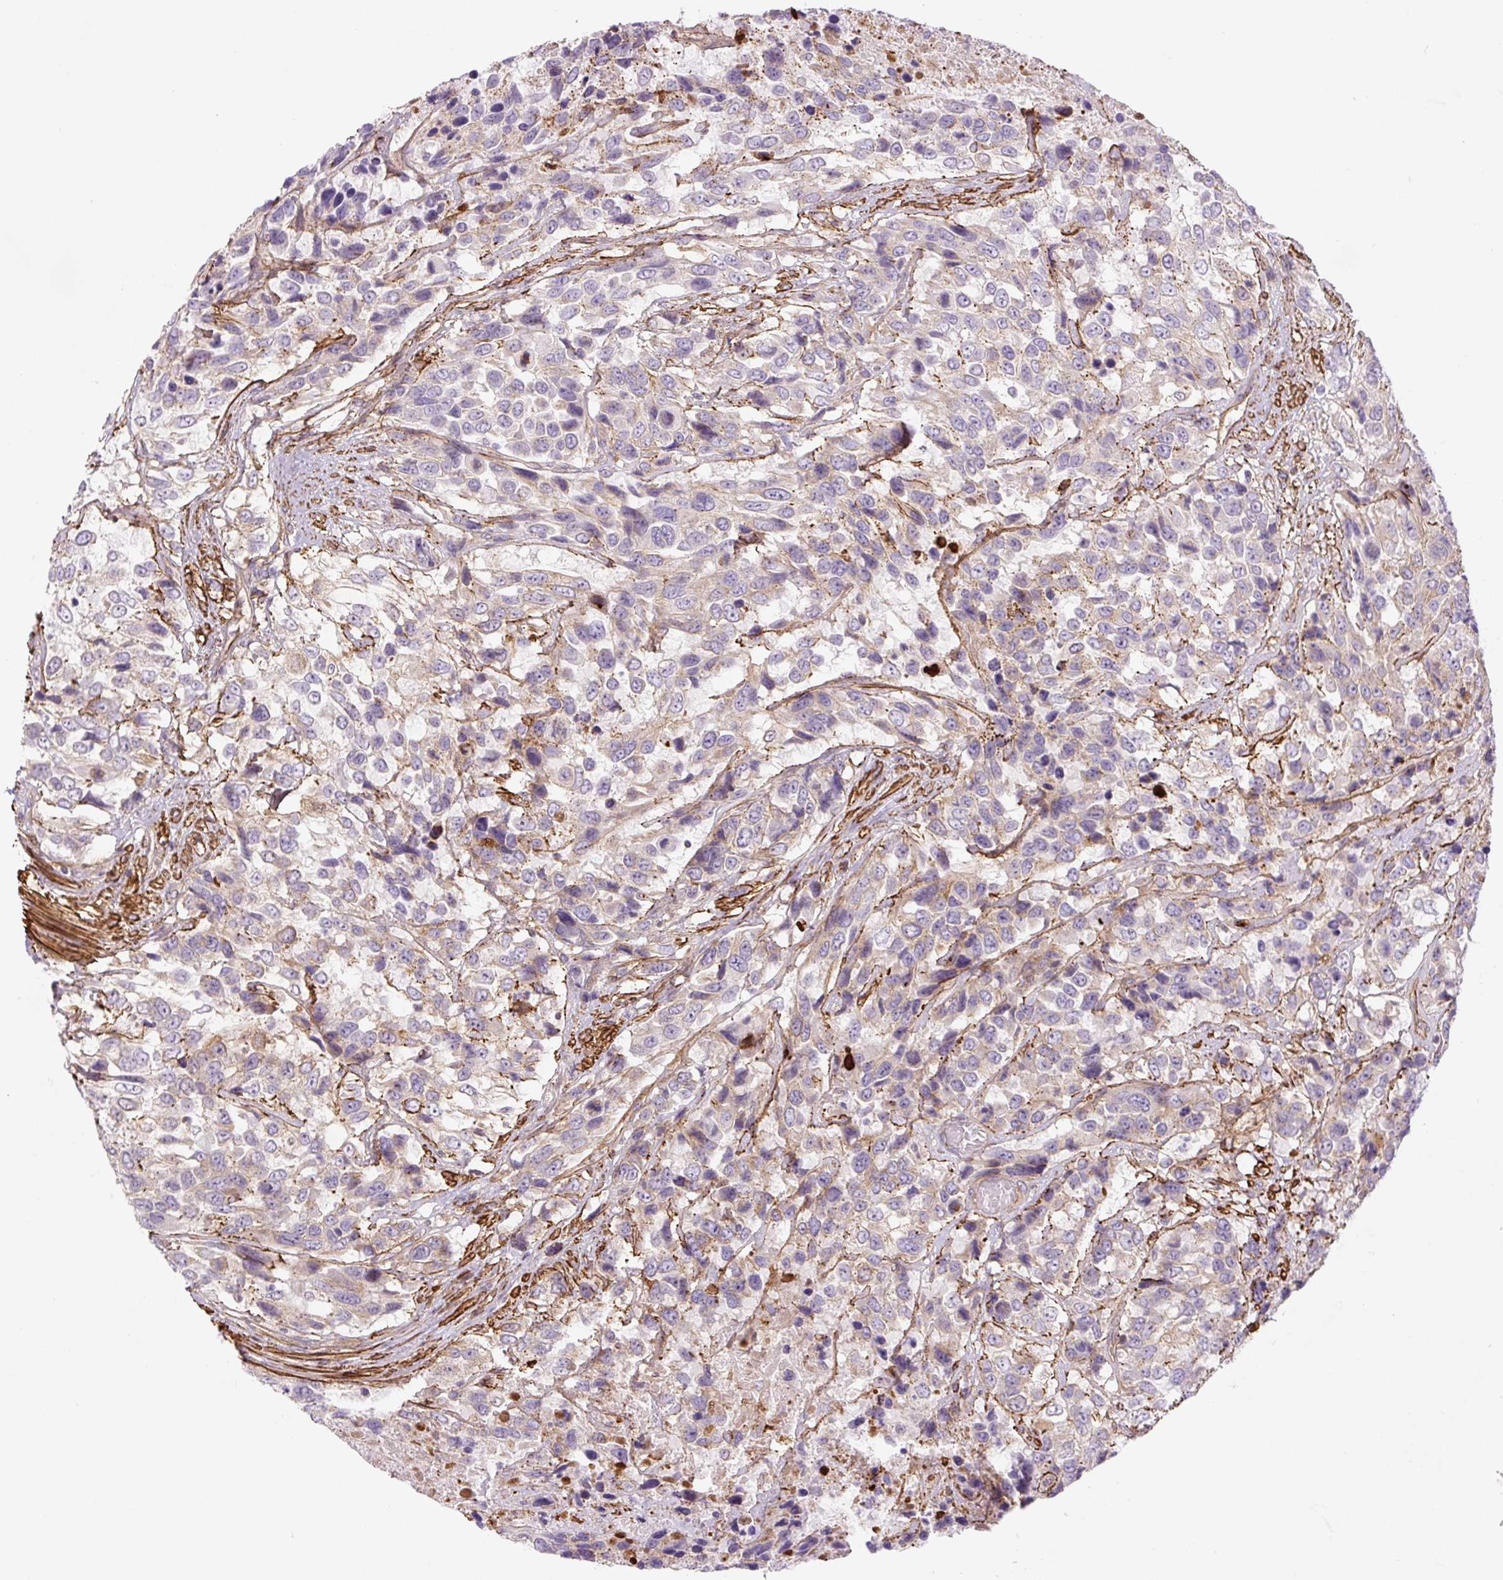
{"staining": {"intensity": "negative", "quantity": "none", "location": "none"}, "tissue": "urothelial cancer", "cell_type": "Tumor cells", "image_type": "cancer", "snomed": [{"axis": "morphology", "description": "Urothelial carcinoma, High grade"}, {"axis": "topography", "description": "Urinary bladder"}], "caption": "Histopathology image shows no significant protein expression in tumor cells of urothelial carcinoma (high-grade).", "gene": "CCNI2", "patient": {"sex": "female", "age": 70}}